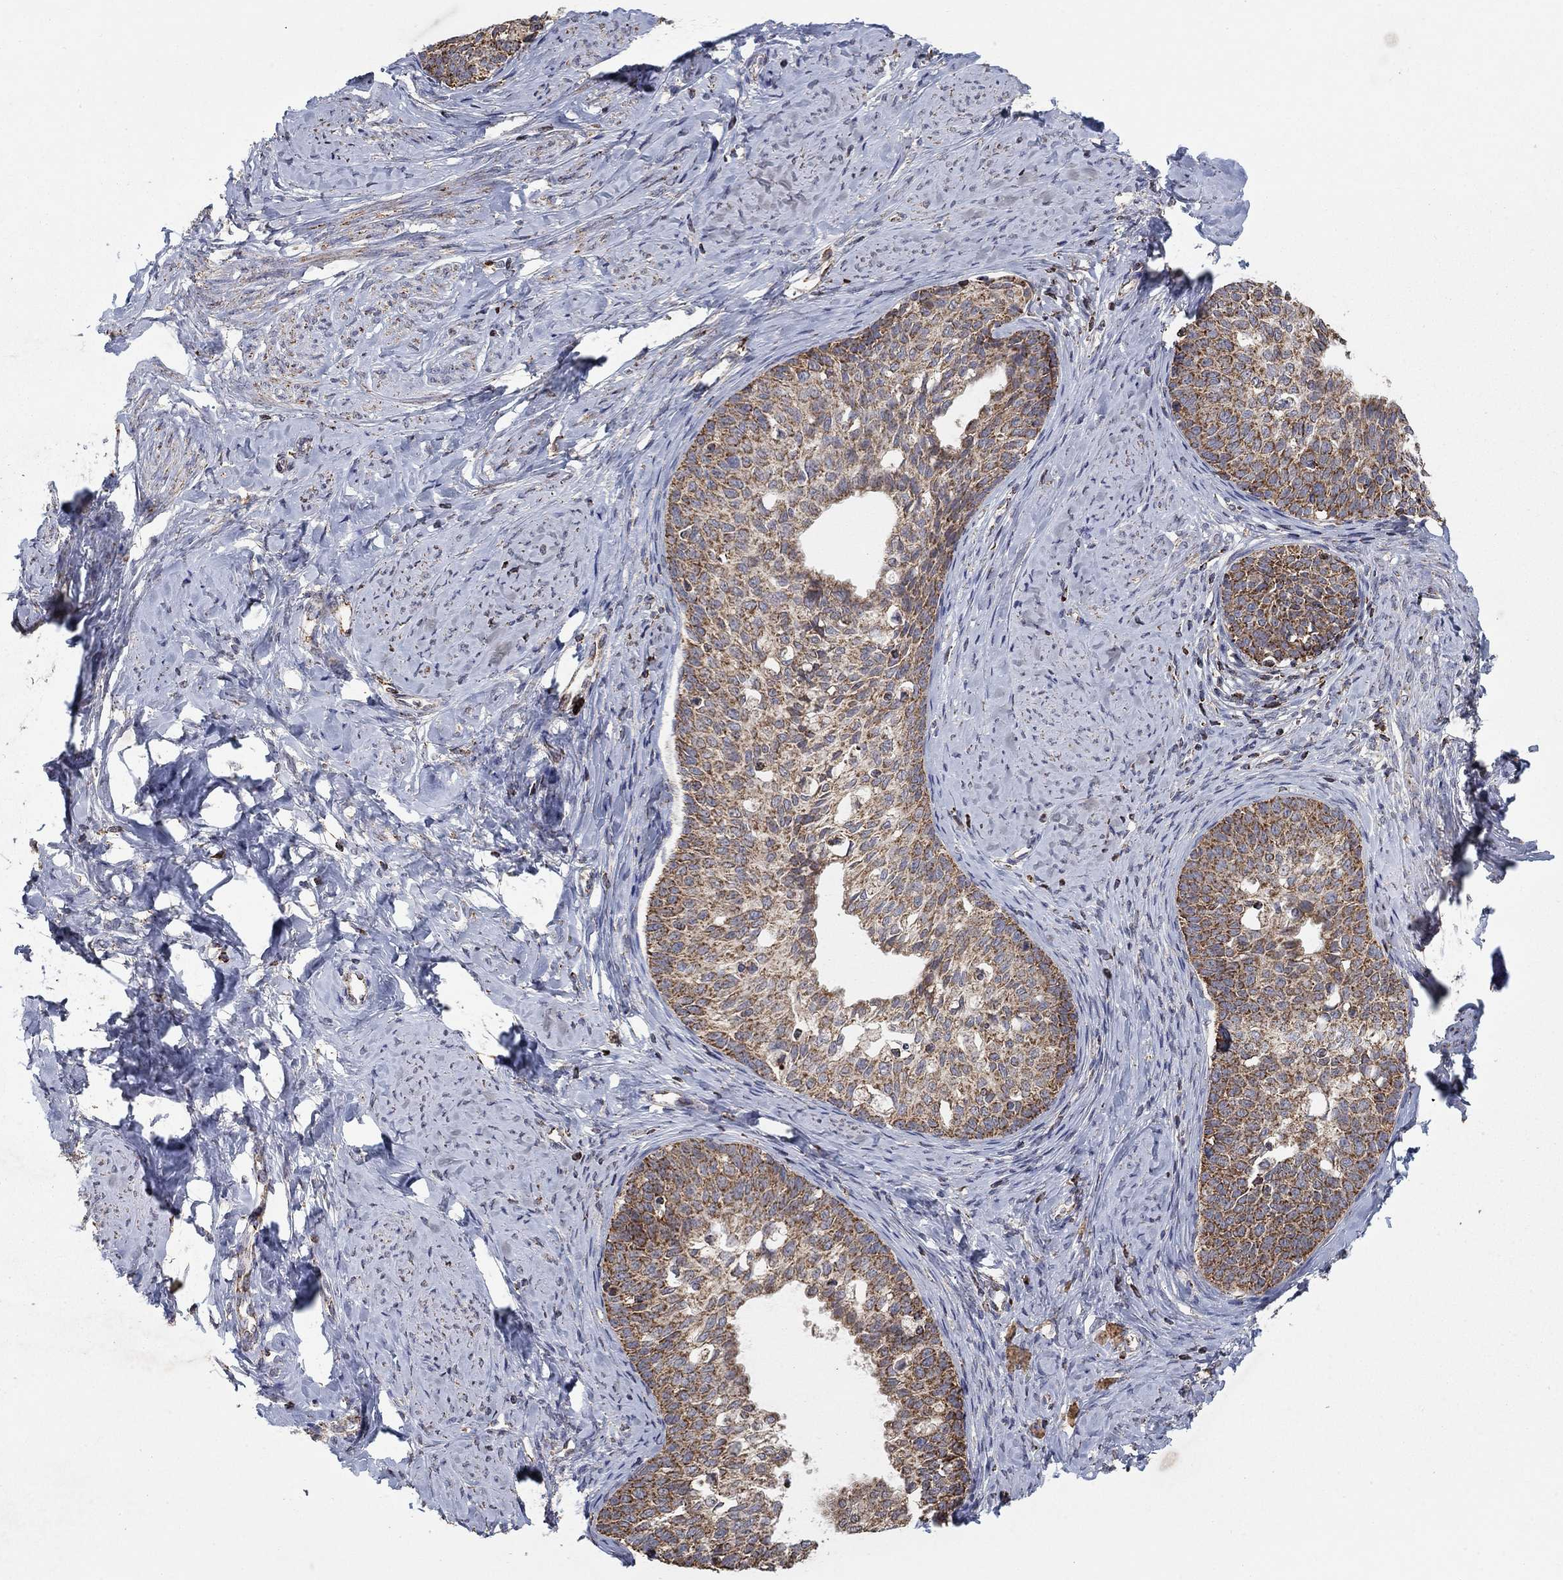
{"staining": {"intensity": "strong", "quantity": ">75%", "location": "cytoplasmic/membranous"}, "tissue": "cervical cancer", "cell_type": "Tumor cells", "image_type": "cancer", "snomed": [{"axis": "morphology", "description": "Squamous cell carcinoma, NOS"}, {"axis": "topography", "description": "Cervix"}], "caption": "Cervical cancer (squamous cell carcinoma) was stained to show a protein in brown. There is high levels of strong cytoplasmic/membranous positivity in about >75% of tumor cells.", "gene": "GPSM1", "patient": {"sex": "female", "age": 51}}